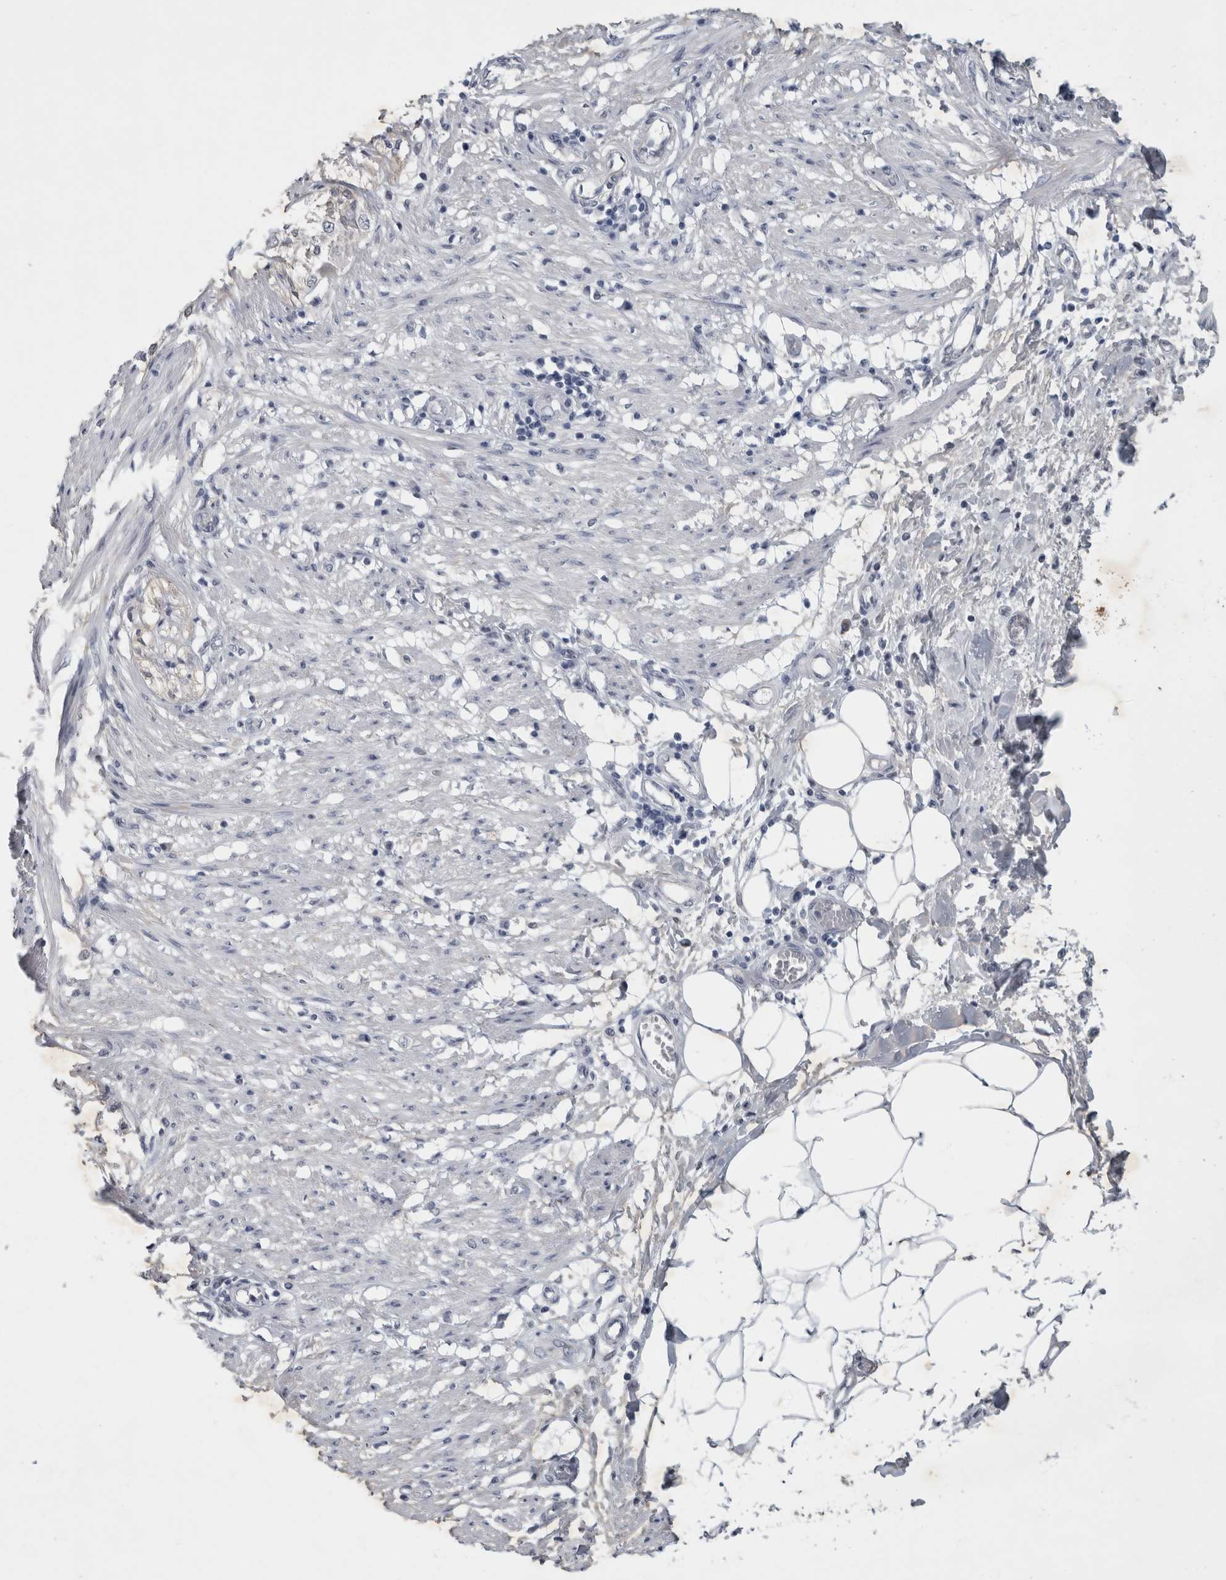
{"staining": {"intensity": "negative", "quantity": "none", "location": "none"}, "tissue": "smooth muscle", "cell_type": "Smooth muscle cells", "image_type": "normal", "snomed": [{"axis": "morphology", "description": "Normal tissue, NOS"}, {"axis": "morphology", "description": "Adenocarcinoma, NOS"}, {"axis": "topography", "description": "Smooth muscle"}, {"axis": "topography", "description": "Colon"}], "caption": "Protein analysis of unremarkable smooth muscle demonstrates no significant positivity in smooth muscle cells.", "gene": "FXYD7", "patient": {"sex": "male", "age": 14}}